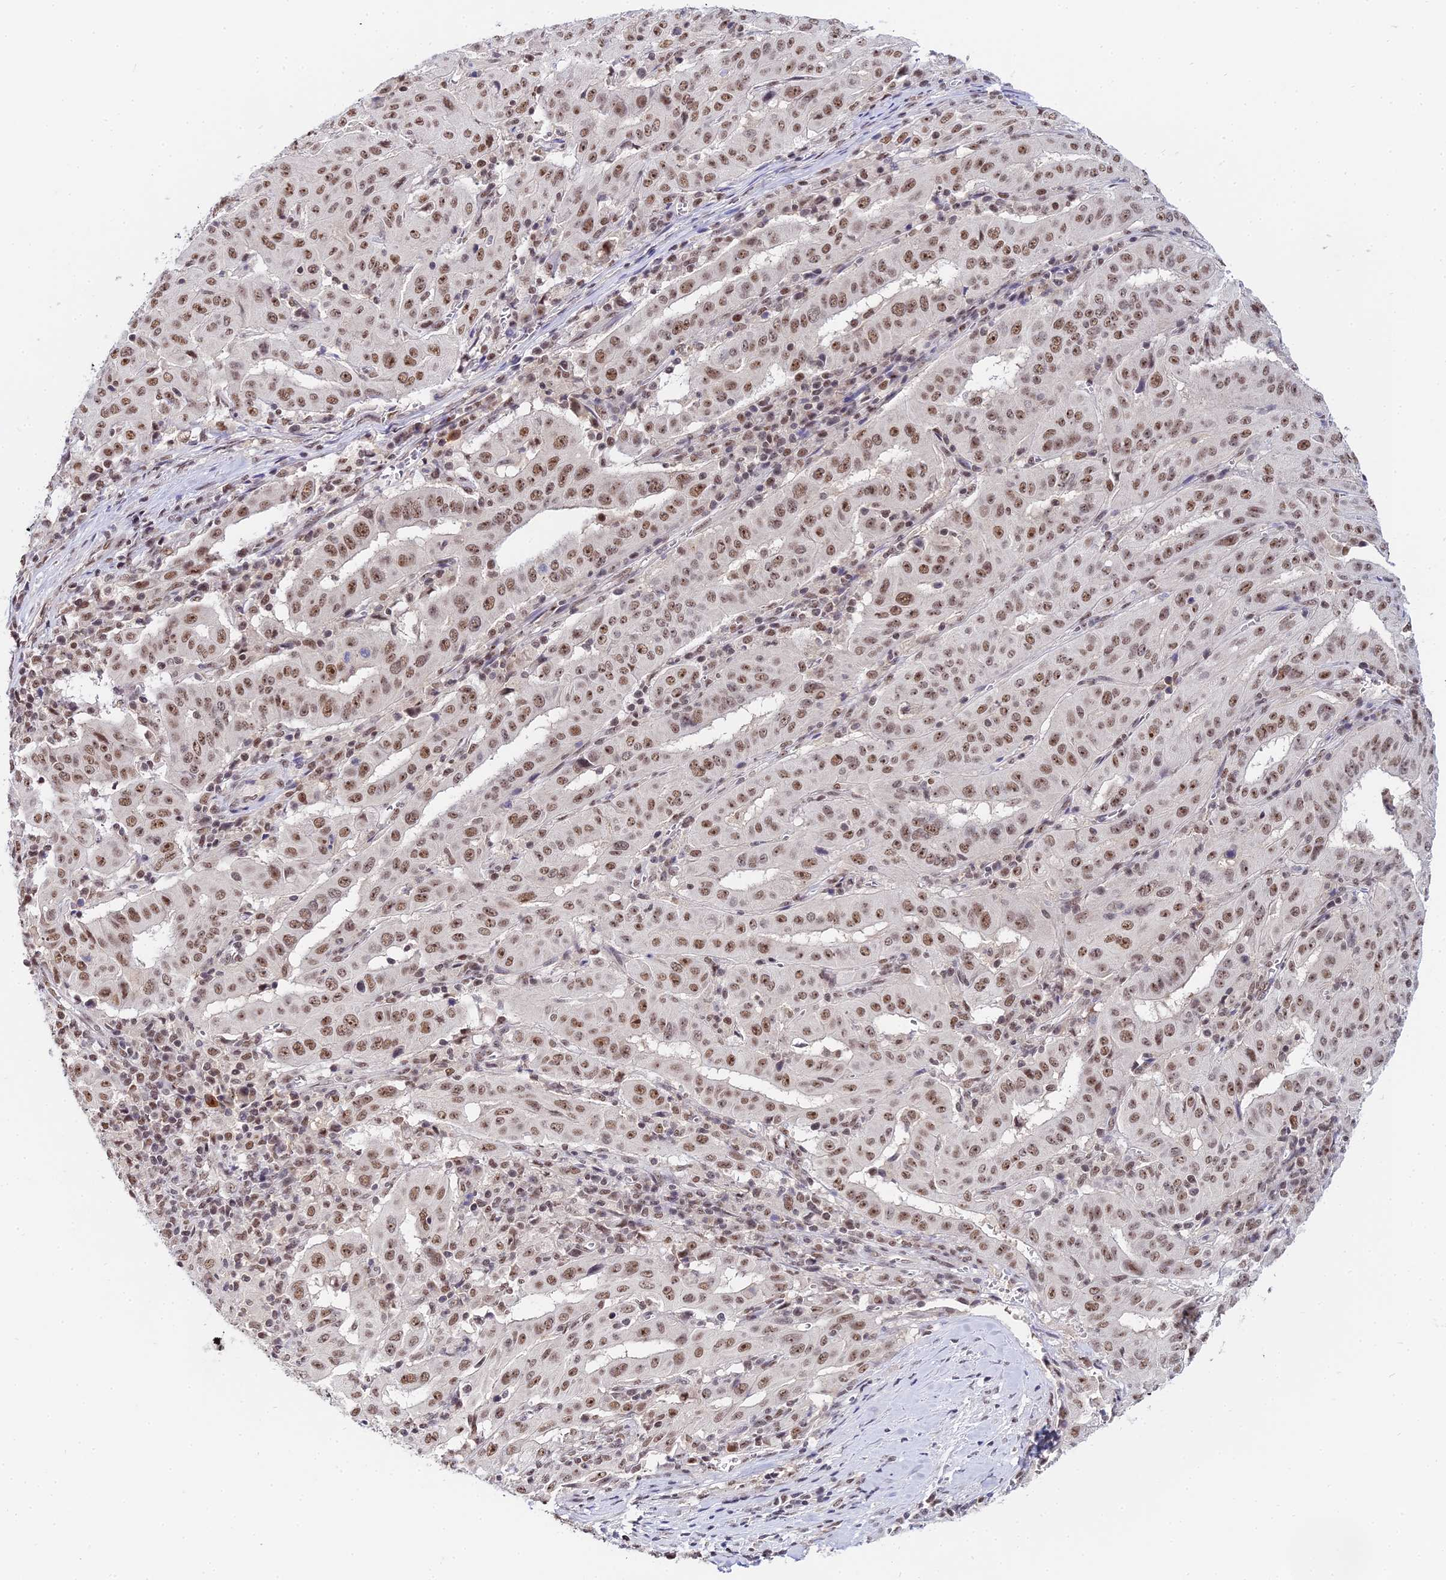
{"staining": {"intensity": "moderate", "quantity": ">75%", "location": "nuclear"}, "tissue": "pancreatic cancer", "cell_type": "Tumor cells", "image_type": "cancer", "snomed": [{"axis": "morphology", "description": "Adenocarcinoma, NOS"}, {"axis": "topography", "description": "Pancreas"}], "caption": "Brown immunohistochemical staining in adenocarcinoma (pancreatic) exhibits moderate nuclear staining in about >75% of tumor cells.", "gene": "EXOSC3", "patient": {"sex": "male", "age": 63}}